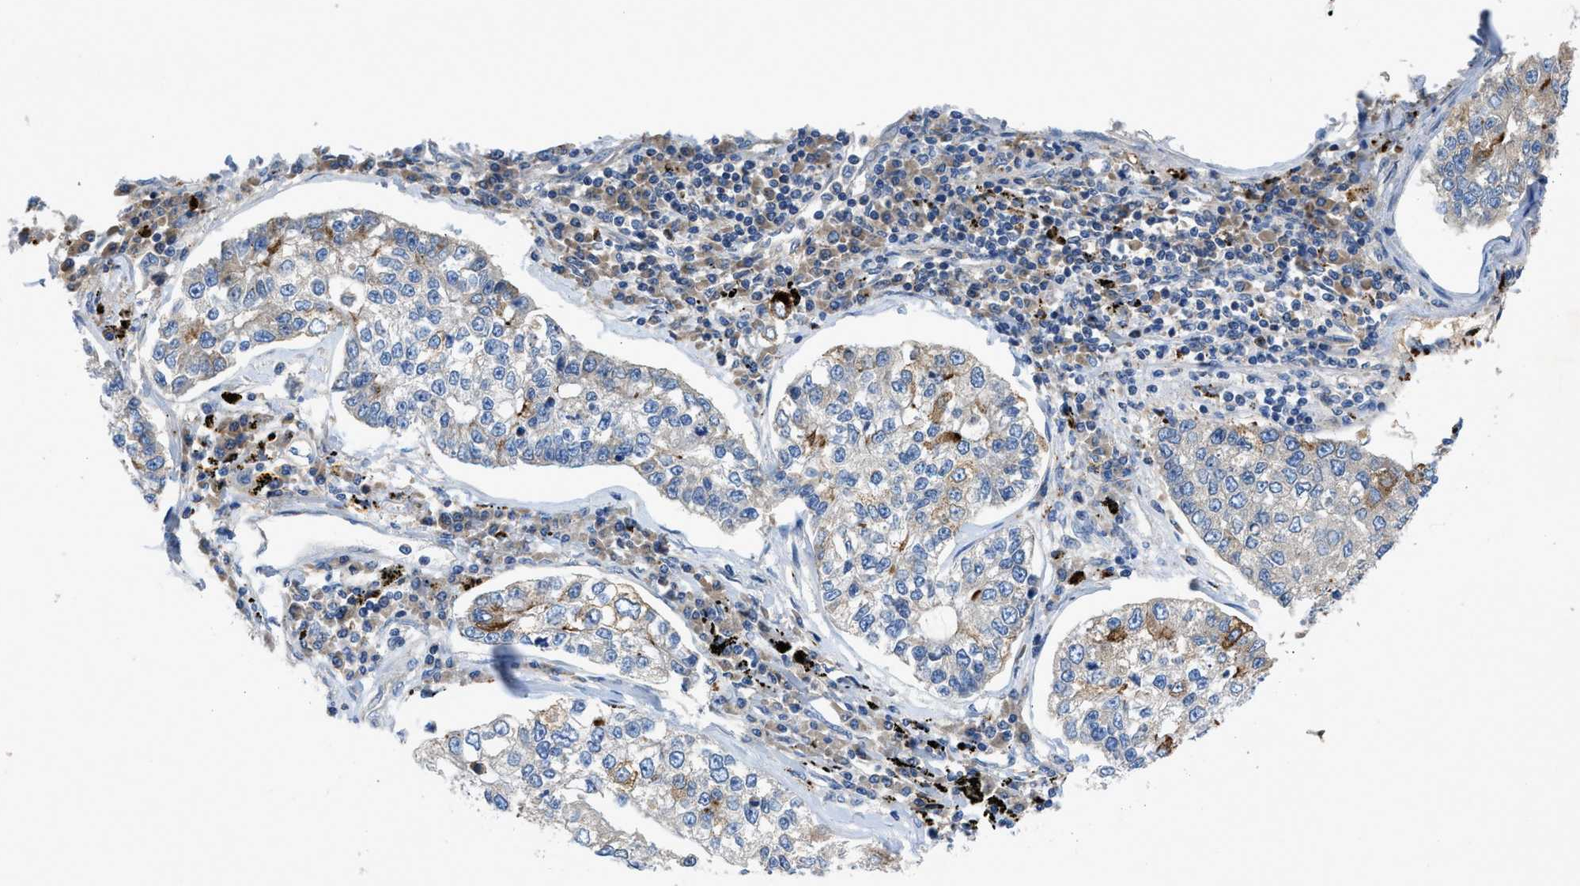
{"staining": {"intensity": "moderate", "quantity": "<25%", "location": "cytoplasmic/membranous"}, "tissue": "lung cancer", "cell_type": "Tumor cells", "image_type": "cancer", "snomed": [{"axis": "morphology", "description": "Adenocarcinoma, NOS"}, {"axis": "topography", "description": "Lung"}], "caption": "Moderate cytoplasmic/membranous protein positivity is identified in approximately <25% of tumor cells in lung cancer.", "gene": "TMEM248", "patient": {"sex": "male", "age": 49}}